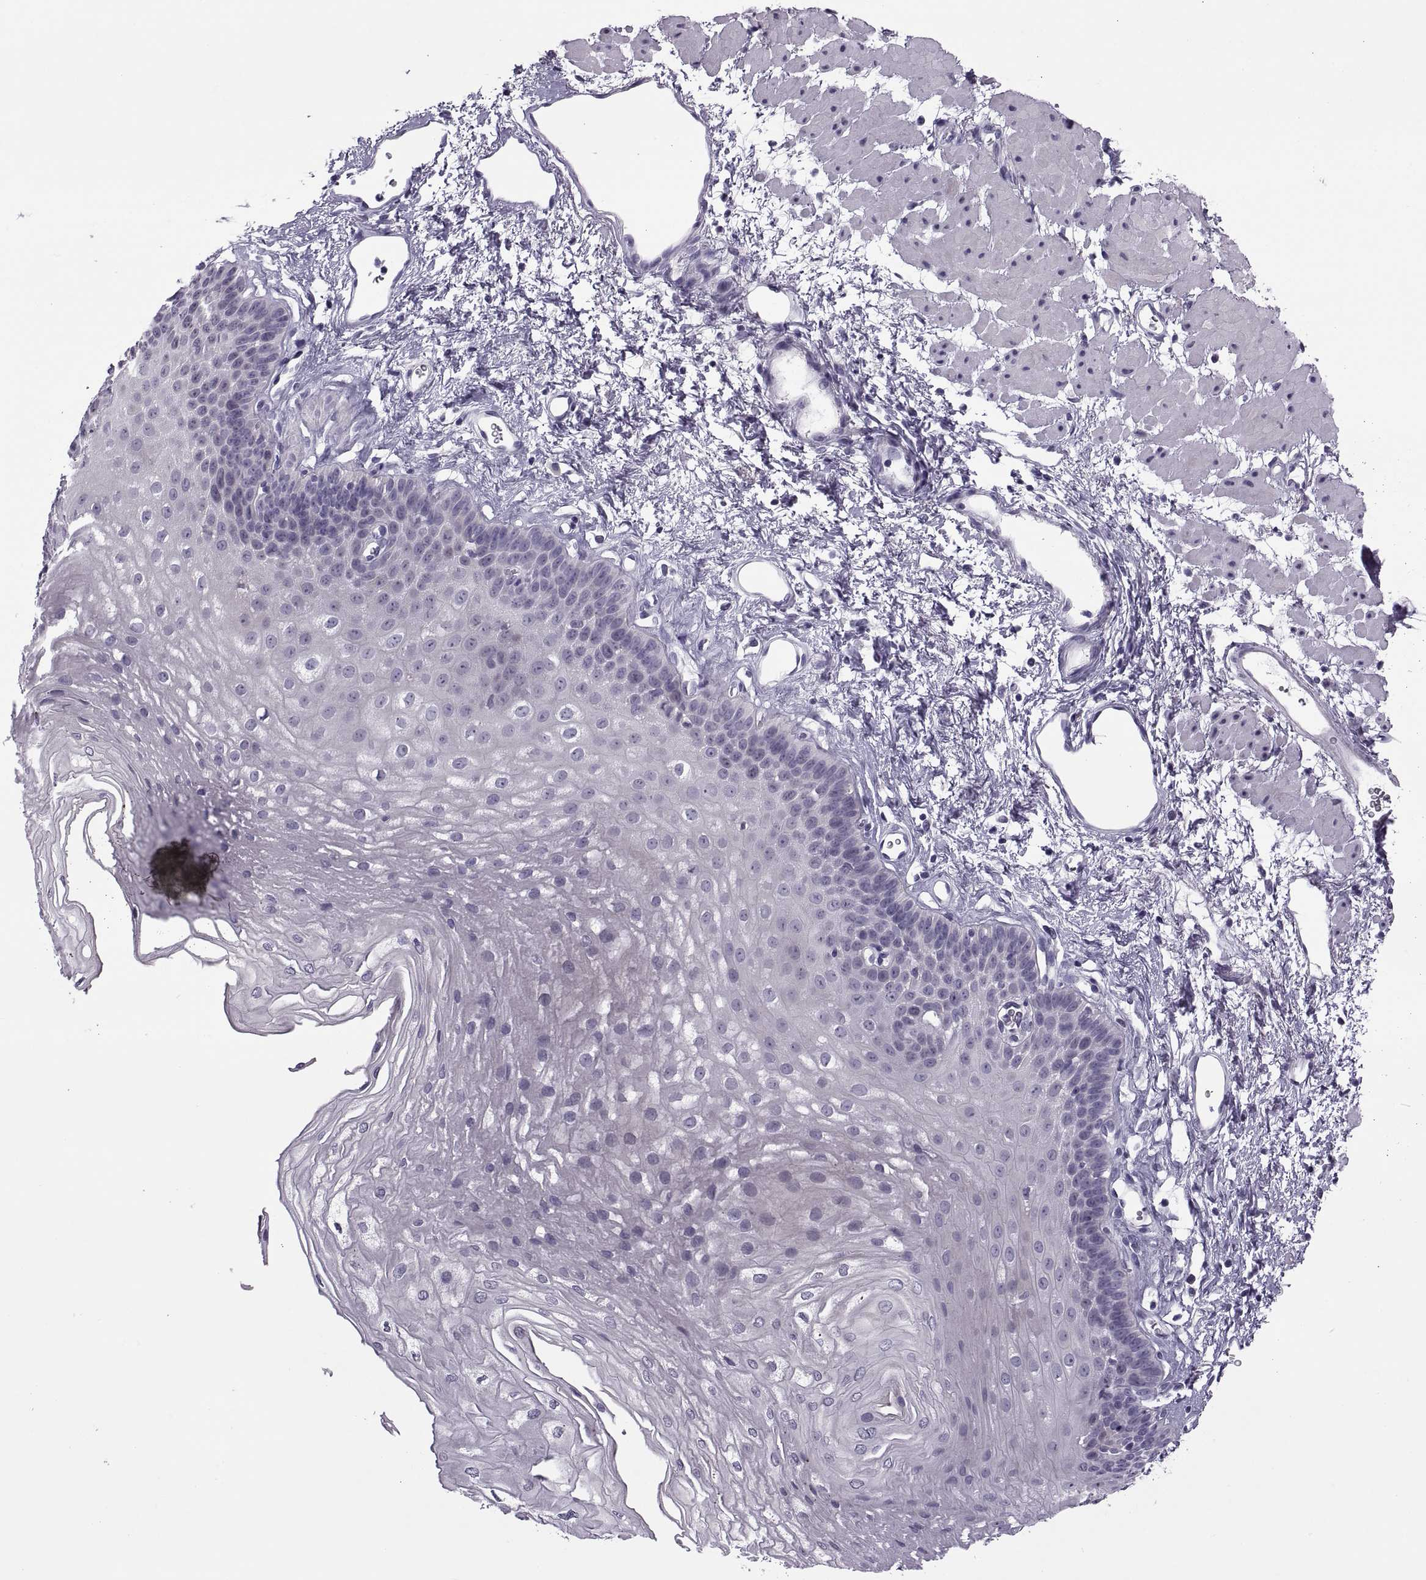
{"staining": {"intensity": "negative", "quantity": "none", "location": "none"}, "tissue": "esophagus", "cell_type": "Squamous epithelial cells", "image_type": "normal", "snomed": [{"axis": "morphology", "description": "Normal tissue, NOS"}, {"axis": "topography", "description": "Esophagus"}], "caption": "Human esophagus stained for a protein using immunohistochemistry demonstrates no staining in squamous epithelial cells.", "gene": "MAGEB1", "patient": {"sex": "female", "age": 62}}